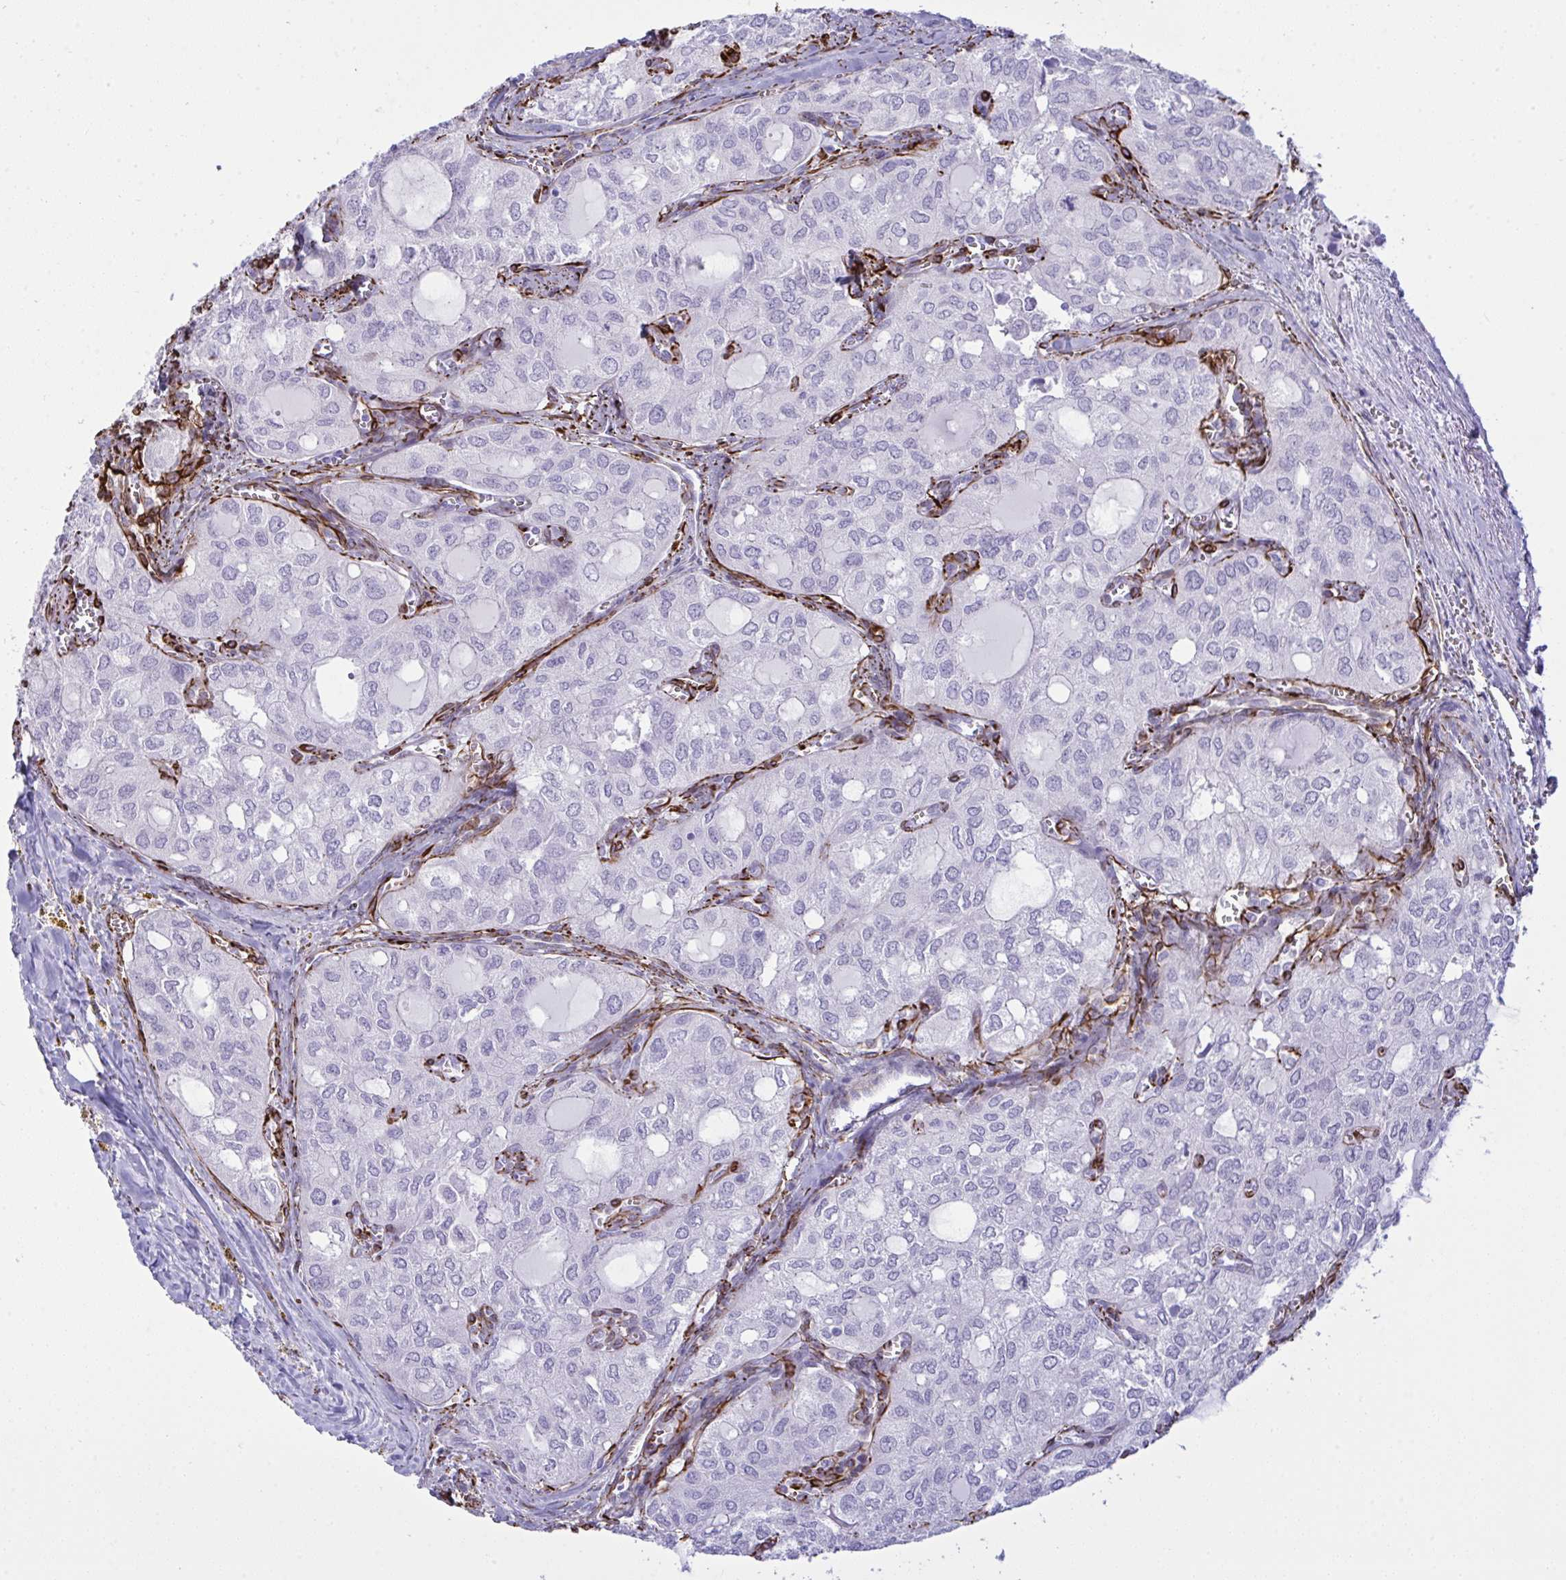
{"staining": {"intensity": "negative", "quantity": "none", "location": "none"}, "tissue": "thyroid cancer", "cell_type": "Tumor cells", "image_type": "cancer", "snomed": [{"axis": "morphology", "description": "Follicular adenoma carcinoma, NOS"}, {"axis": "topography", "description": "Thyroid gland"}], "caption": "This is an immunohistochemistry (IHC) image of human thyroid cancer. There is no positivity in tumor cells.", "gene": "SLC35B1", "patient": {"sex": "male", "age": 75}}